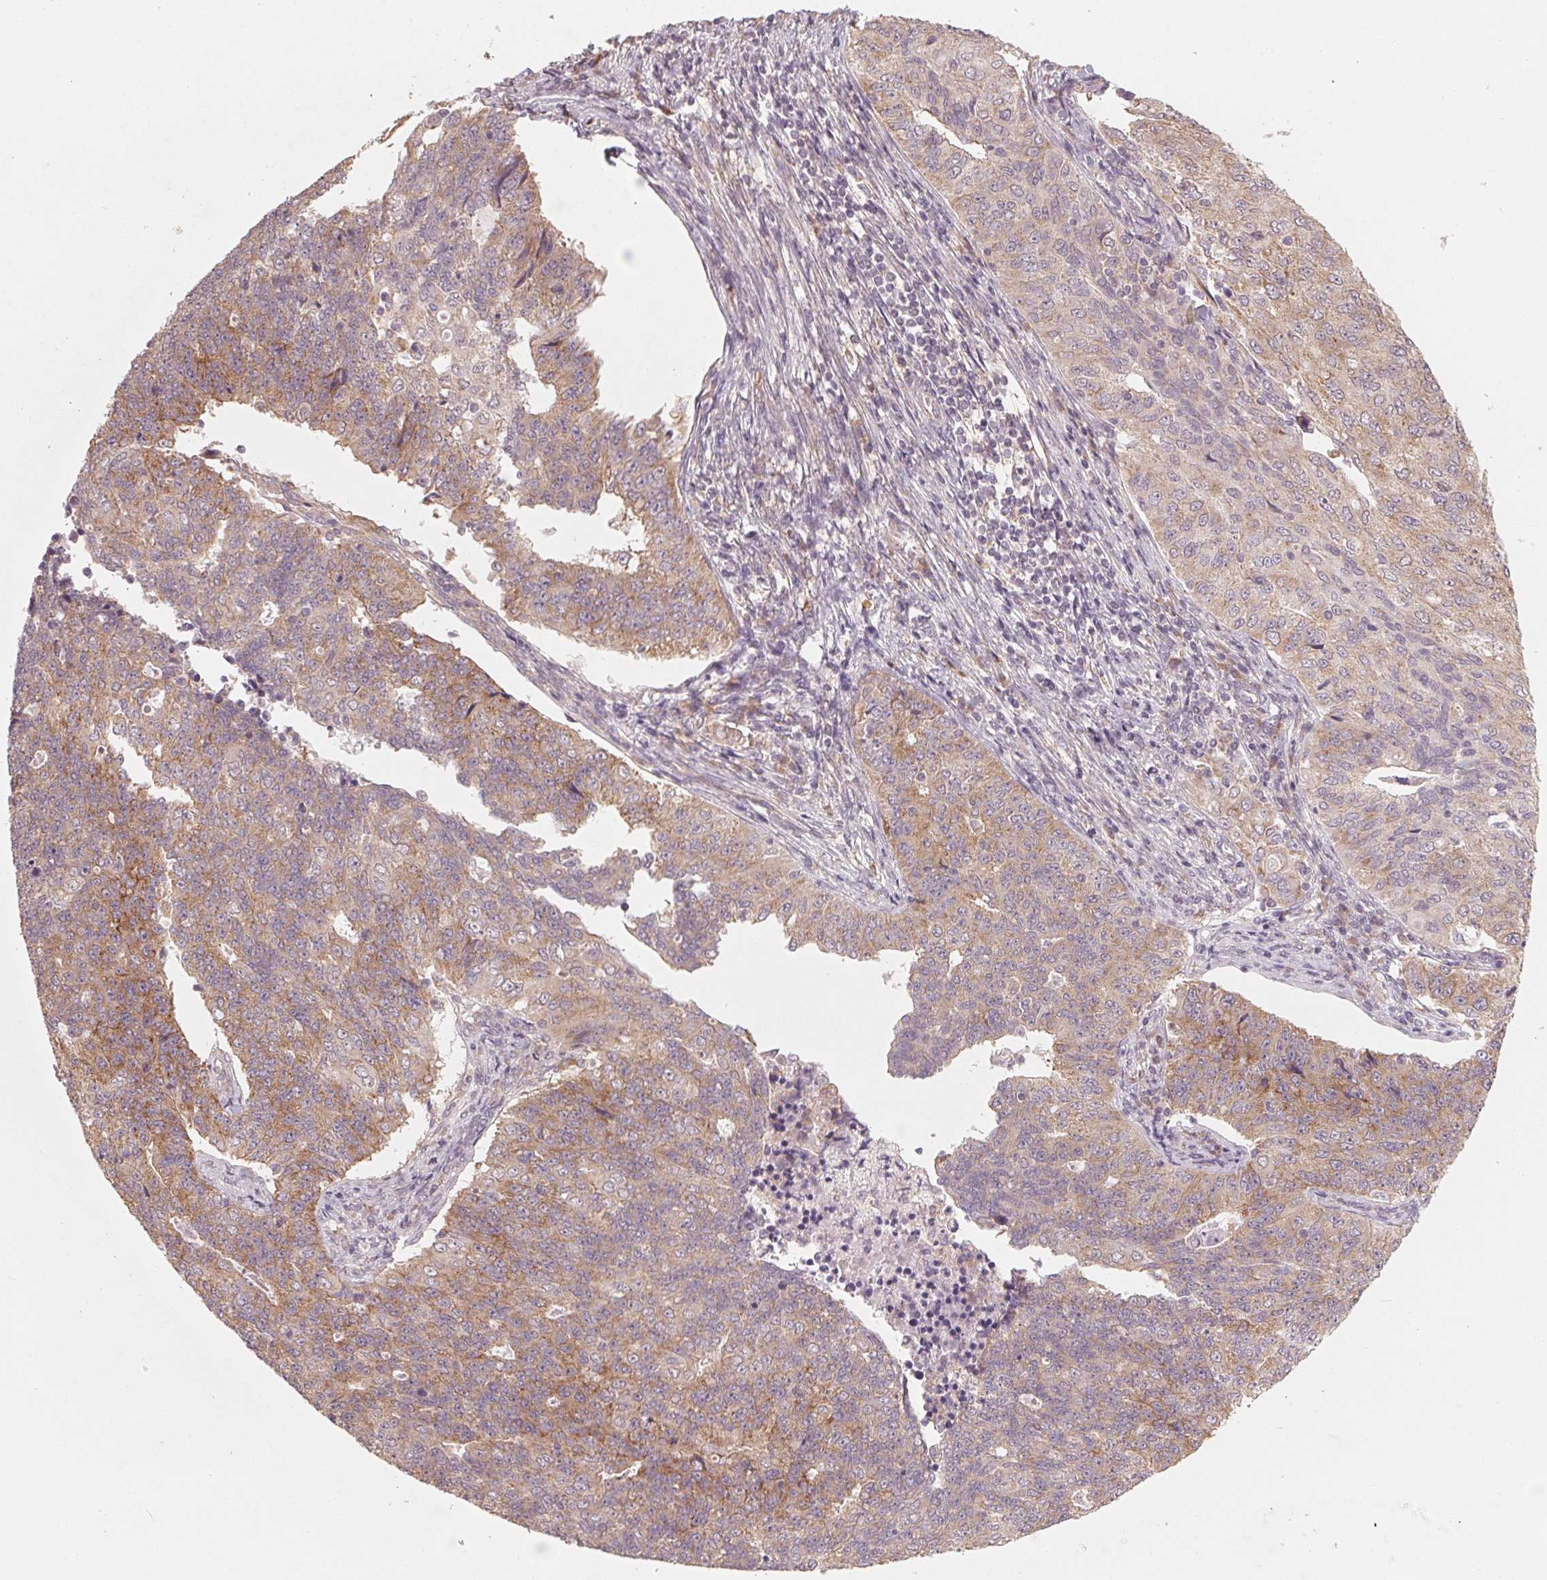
{"staining": {"intensity": "weak", "quantity": ">75%", "location": "cytoplasmic/membranous"}, "tissue": "endometrial cancer", "cell_type": "Tumor cells", "image_type": "cancer", "snomed": [{"axis": "morphology", "description": "Adenocarcinoma, NOS"}, {"axis": "topography", "description": "Endometrium"}], "caption": "Brown immunohistochemical staining in endometrial adenocarcinoma demonstrates weak cytoplasmic/membranous positivity in about >75% of tumor cells.", "gene": "GIGYF2", "patient": {"sex": "female", "age": 43}}